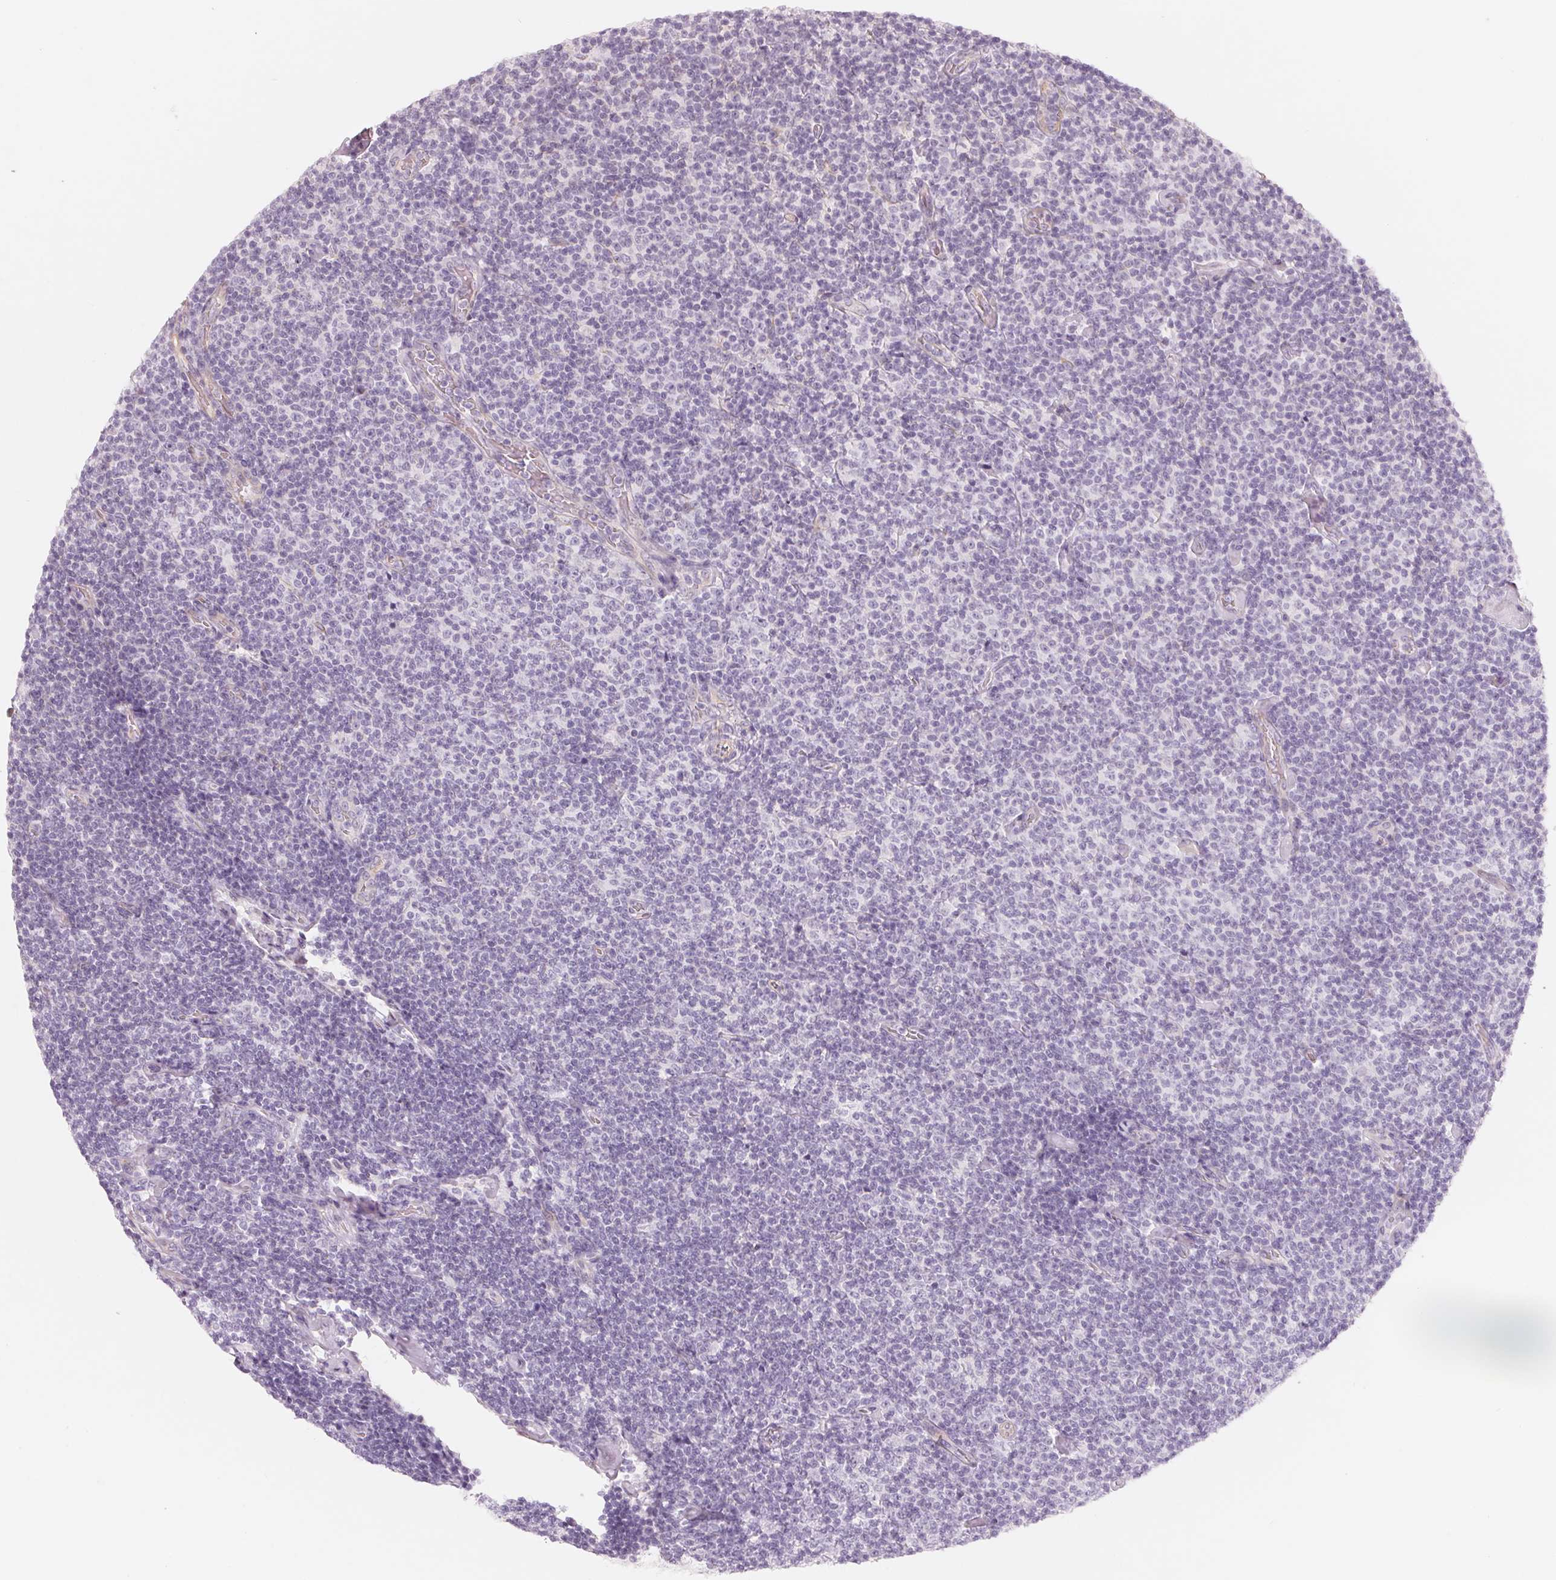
{"staining": {"intensity": "negative", "quantity": "none", "location": "none"}, "tissue": "lymphoma", "cell_type": "Tumor cells", "image_type": "cancer", "snomed": [{"axis": "morphology", "description": "Malignant lymphoma, non-Hodgkin's type, Low grade"}, {"axis": "topography", "description": "Lymph node"}], "caption": "A high-resolution micrograph shows immunohistochemistry staining of low-grade malignant lymphoma, non-Hodgkin's type, which demonstrates no significant staining in tumor cells. The staining is performed using DAB brown chromogen with nuclei counter-stained in using hematoxylin.", "gene": "CFHR2", "patient": {"sex": "male", "age": 81}}